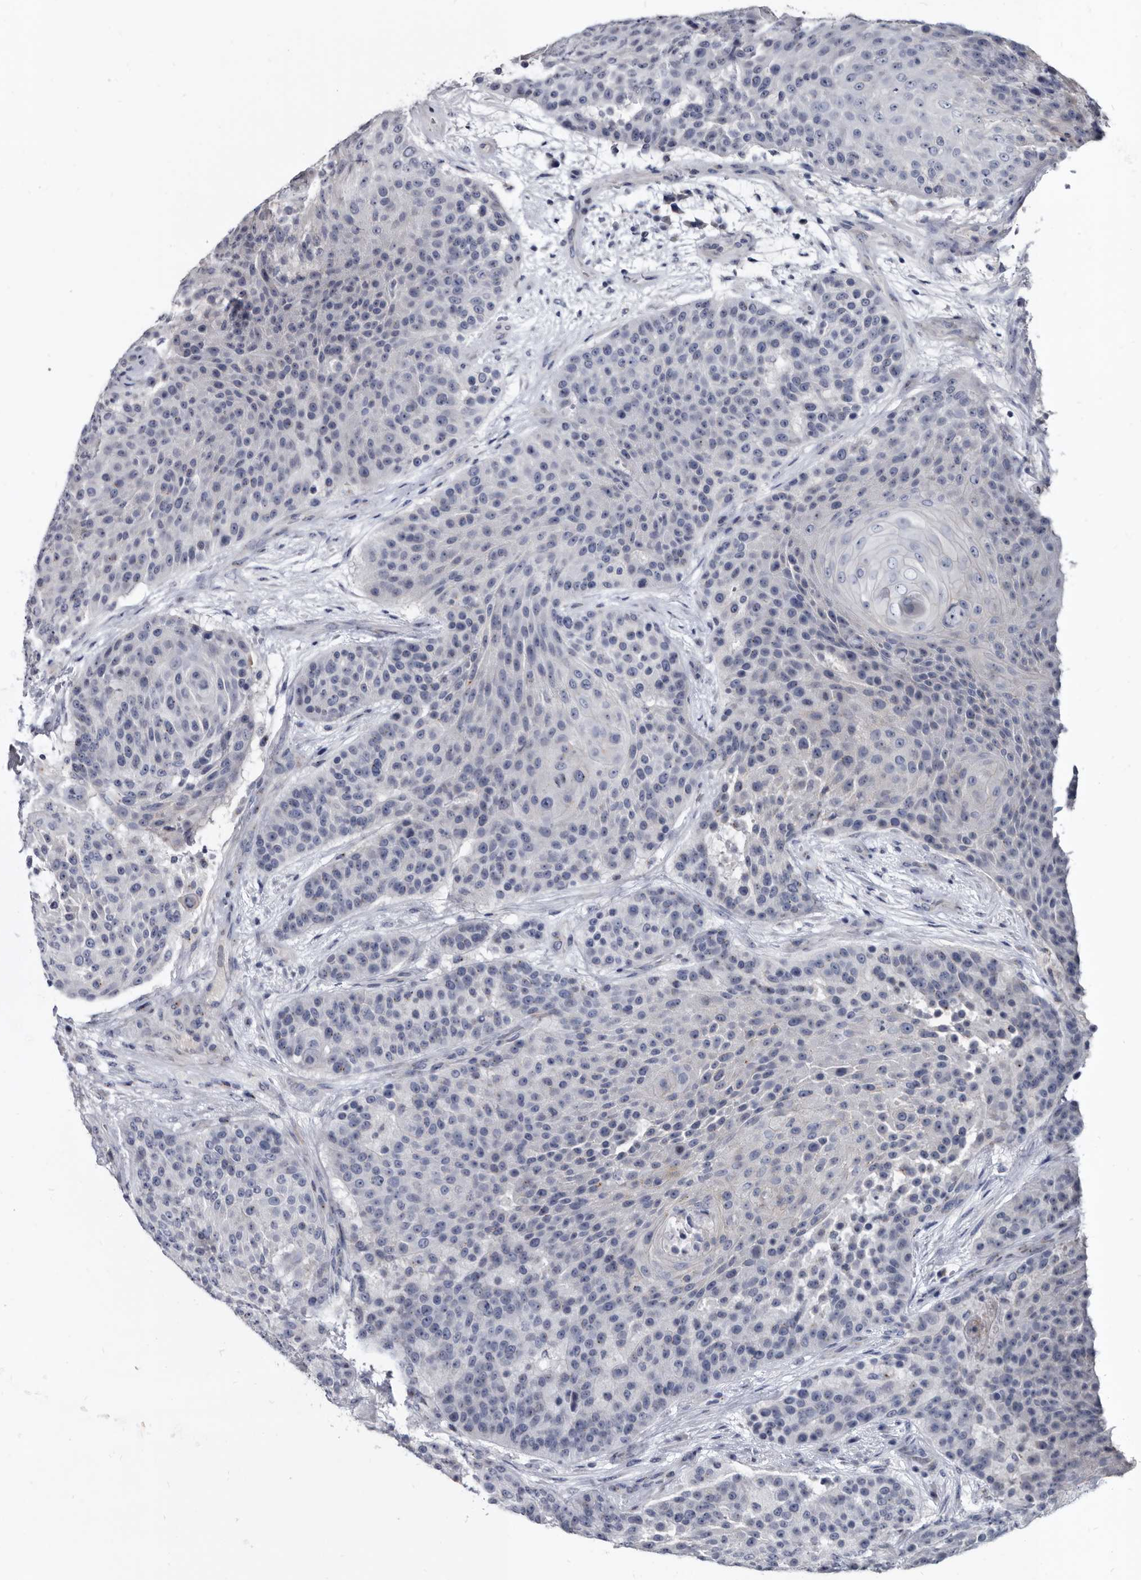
{"staining": {"intensity": "negative", "quantity": "none", "location": "none"}, "tissue": "urothelial cancer", "cell_type": "Tumor cells", "image_type": "cancer", "snomed": [{"axis": "morphology", "description": "Urothelial carcinoma, High grade"}, {"axis": "topography", "description": "Urinary bladder"}], "caption": "High-grade urothelial carcinoma stained for a protein using immunohistochemistry reveals no positivity tumor cells.", "gene": "PRSS8", "patient": {"sex": "female", "age": 63}}